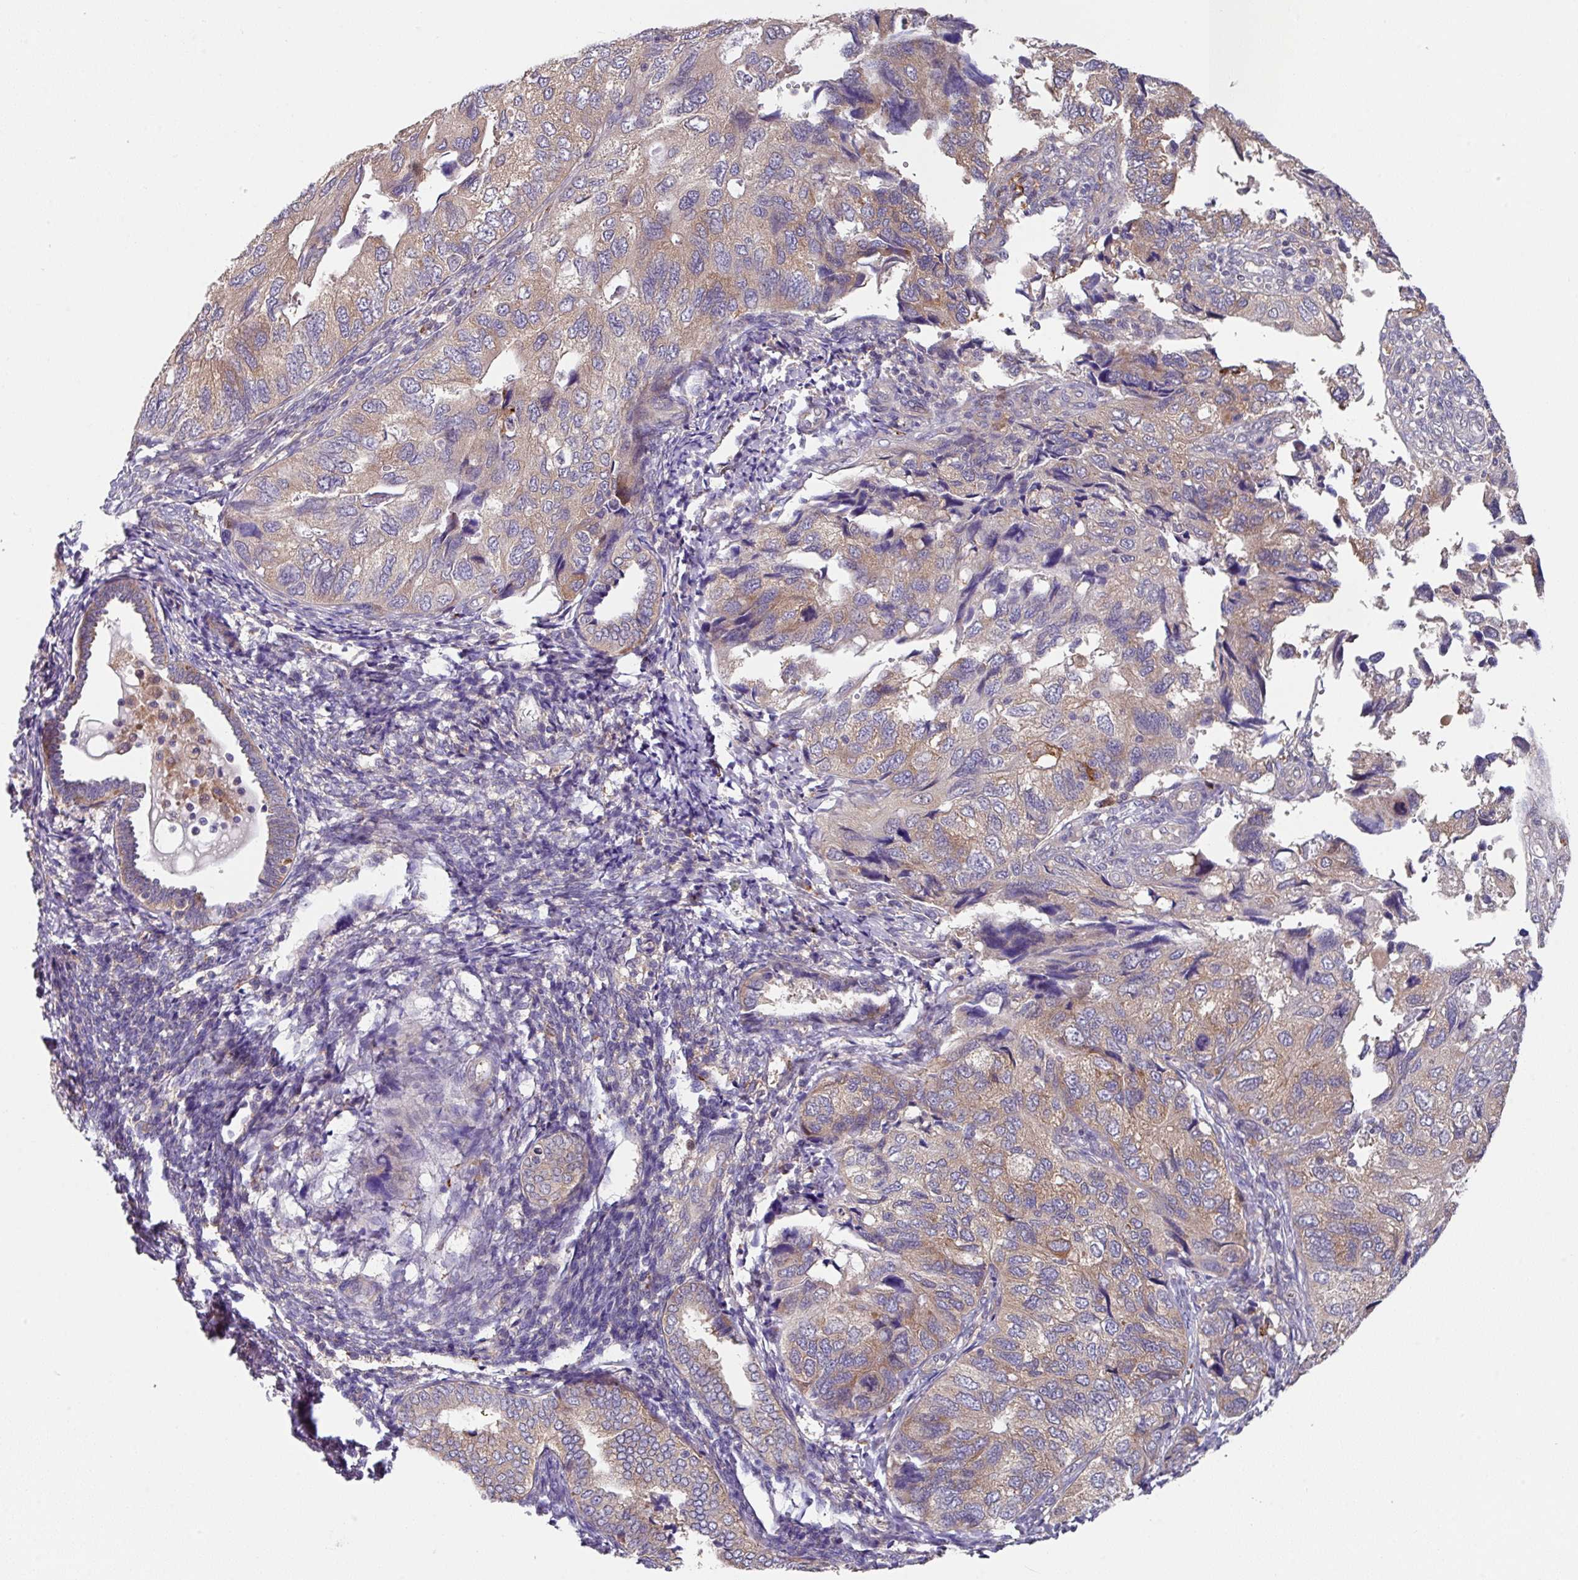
{"staining": {"intensity": "moderate", "quantity": "<25%", "location": "cytoplasmic/membranous"}, "tissue": "endometrial cancer", "cell_type": "Tumor cells", "image_type": "cancer", "snomed": [{"axis": "morphology", "description": "Carcinoma, NOS"}, {"axis": "topography", "description": "Uterus"}], "caption": "IHC photomicrograph of neoplastic tissue: human endometrial cancer stained using immunohistochemistry displays low levels of moderate protein expression localized specifically in the cytoplasmic/membranous of tumor cells, appearing as a cytoplasmic/membranous brown color.", "gene": "EIF4B", "patient": {"sex": "female", "age": 76}}